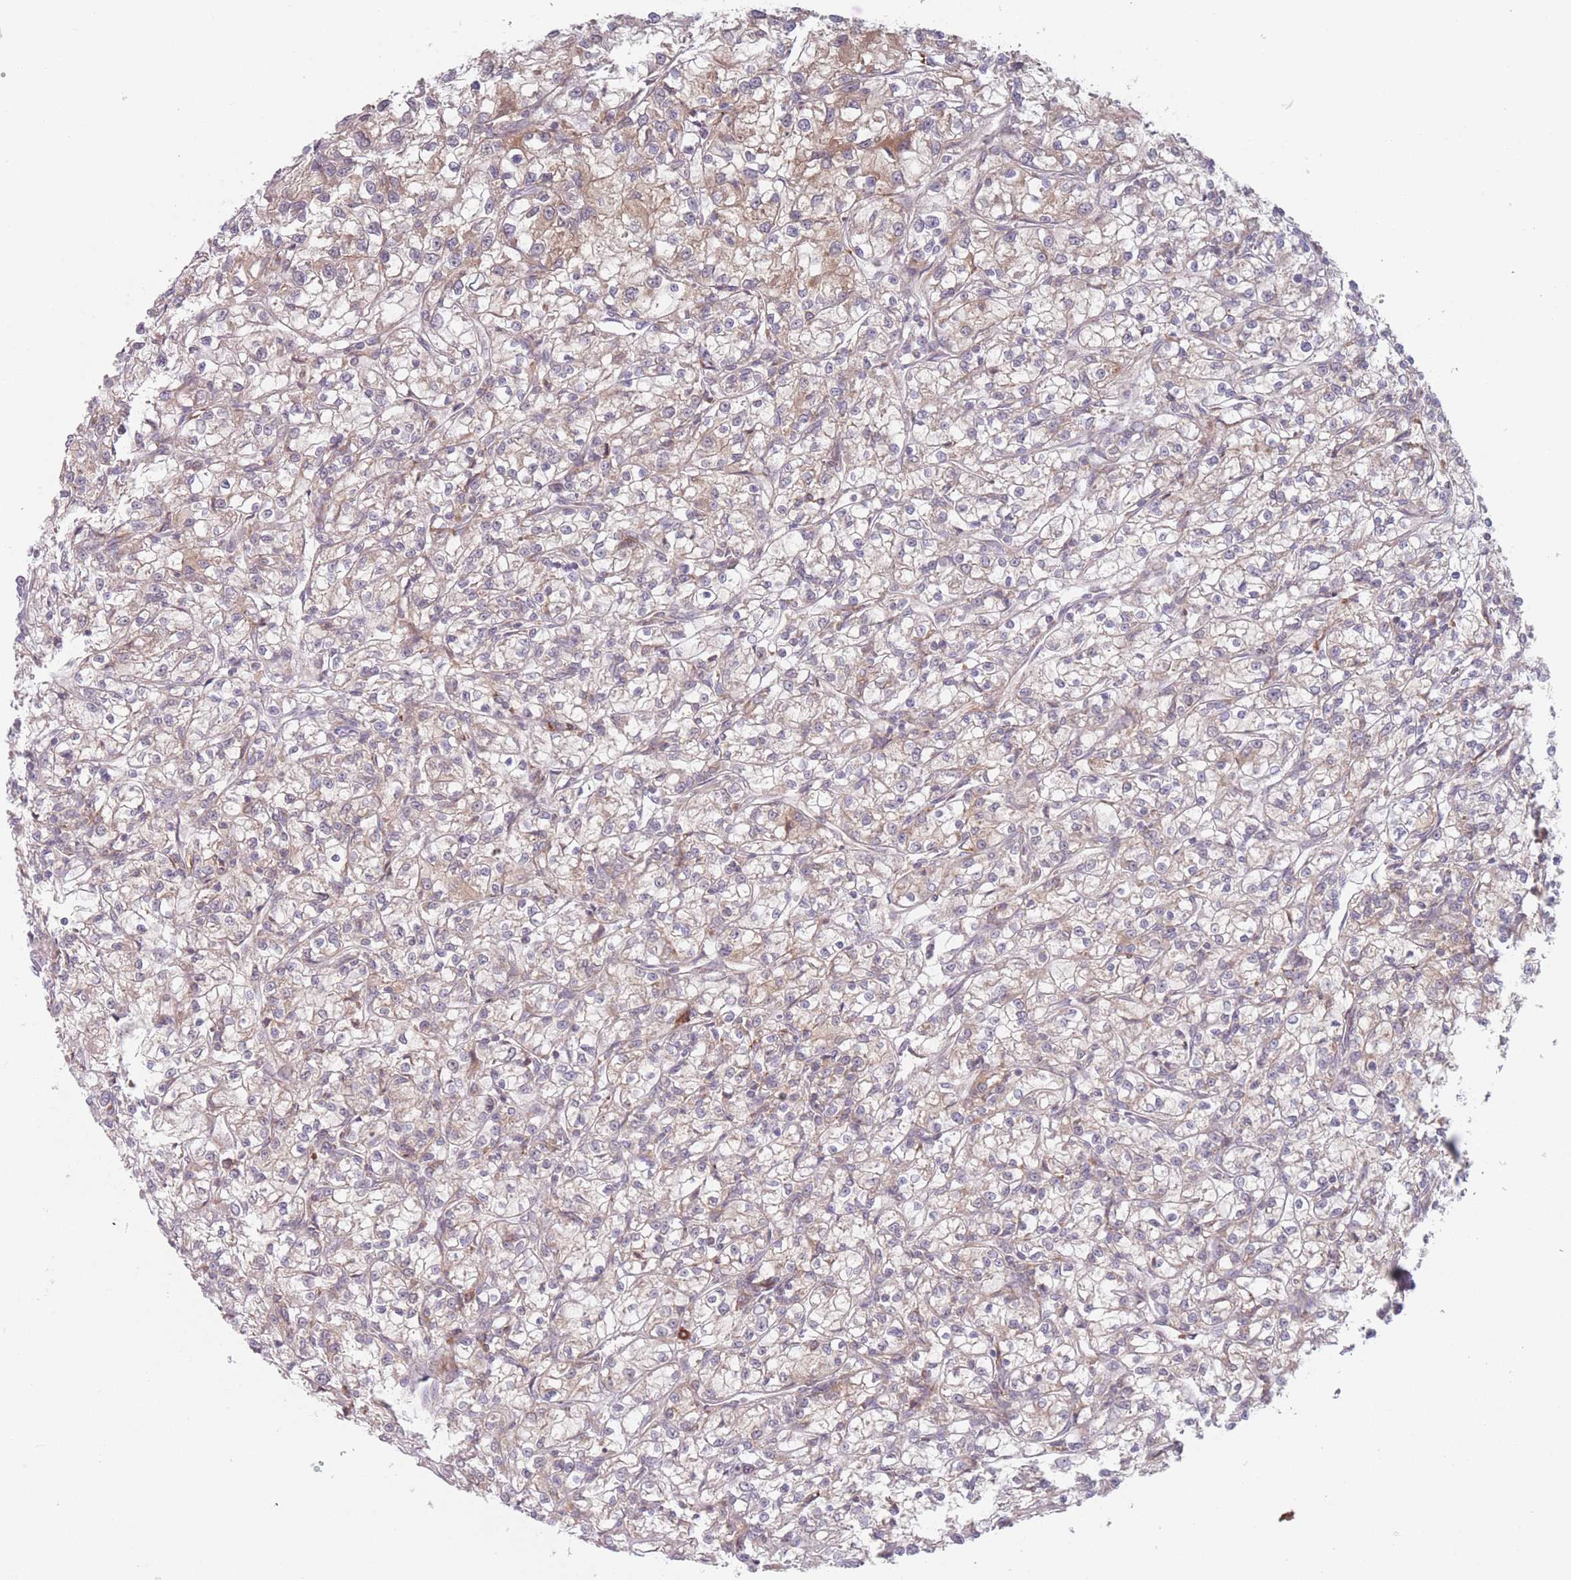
{"staining": {"intensity": "weak", "quantity": "25%-75%", "location": "cytoplasmic/membranous"}, "tissue": "renal cancer", "cell_type": "Tumor cells", "image_type": "cancer", "snomed": [{"axis": "morphology", "description": "Adenocarcinoma, NOS"}, {"axis": "topography", "description": "Kidney"}], "caption": "Immunohistochemistry micrograph of neoplastic tissue: renal cancer stained using IHC displays low levels of weak protein expression localized specifically in the cytoplasmic/membranous of tumor cells, appearing as a cytoplasmic/membranous brown color.", "gene": "PPM1A", "patient": {"sex": "female", "age": 59}}